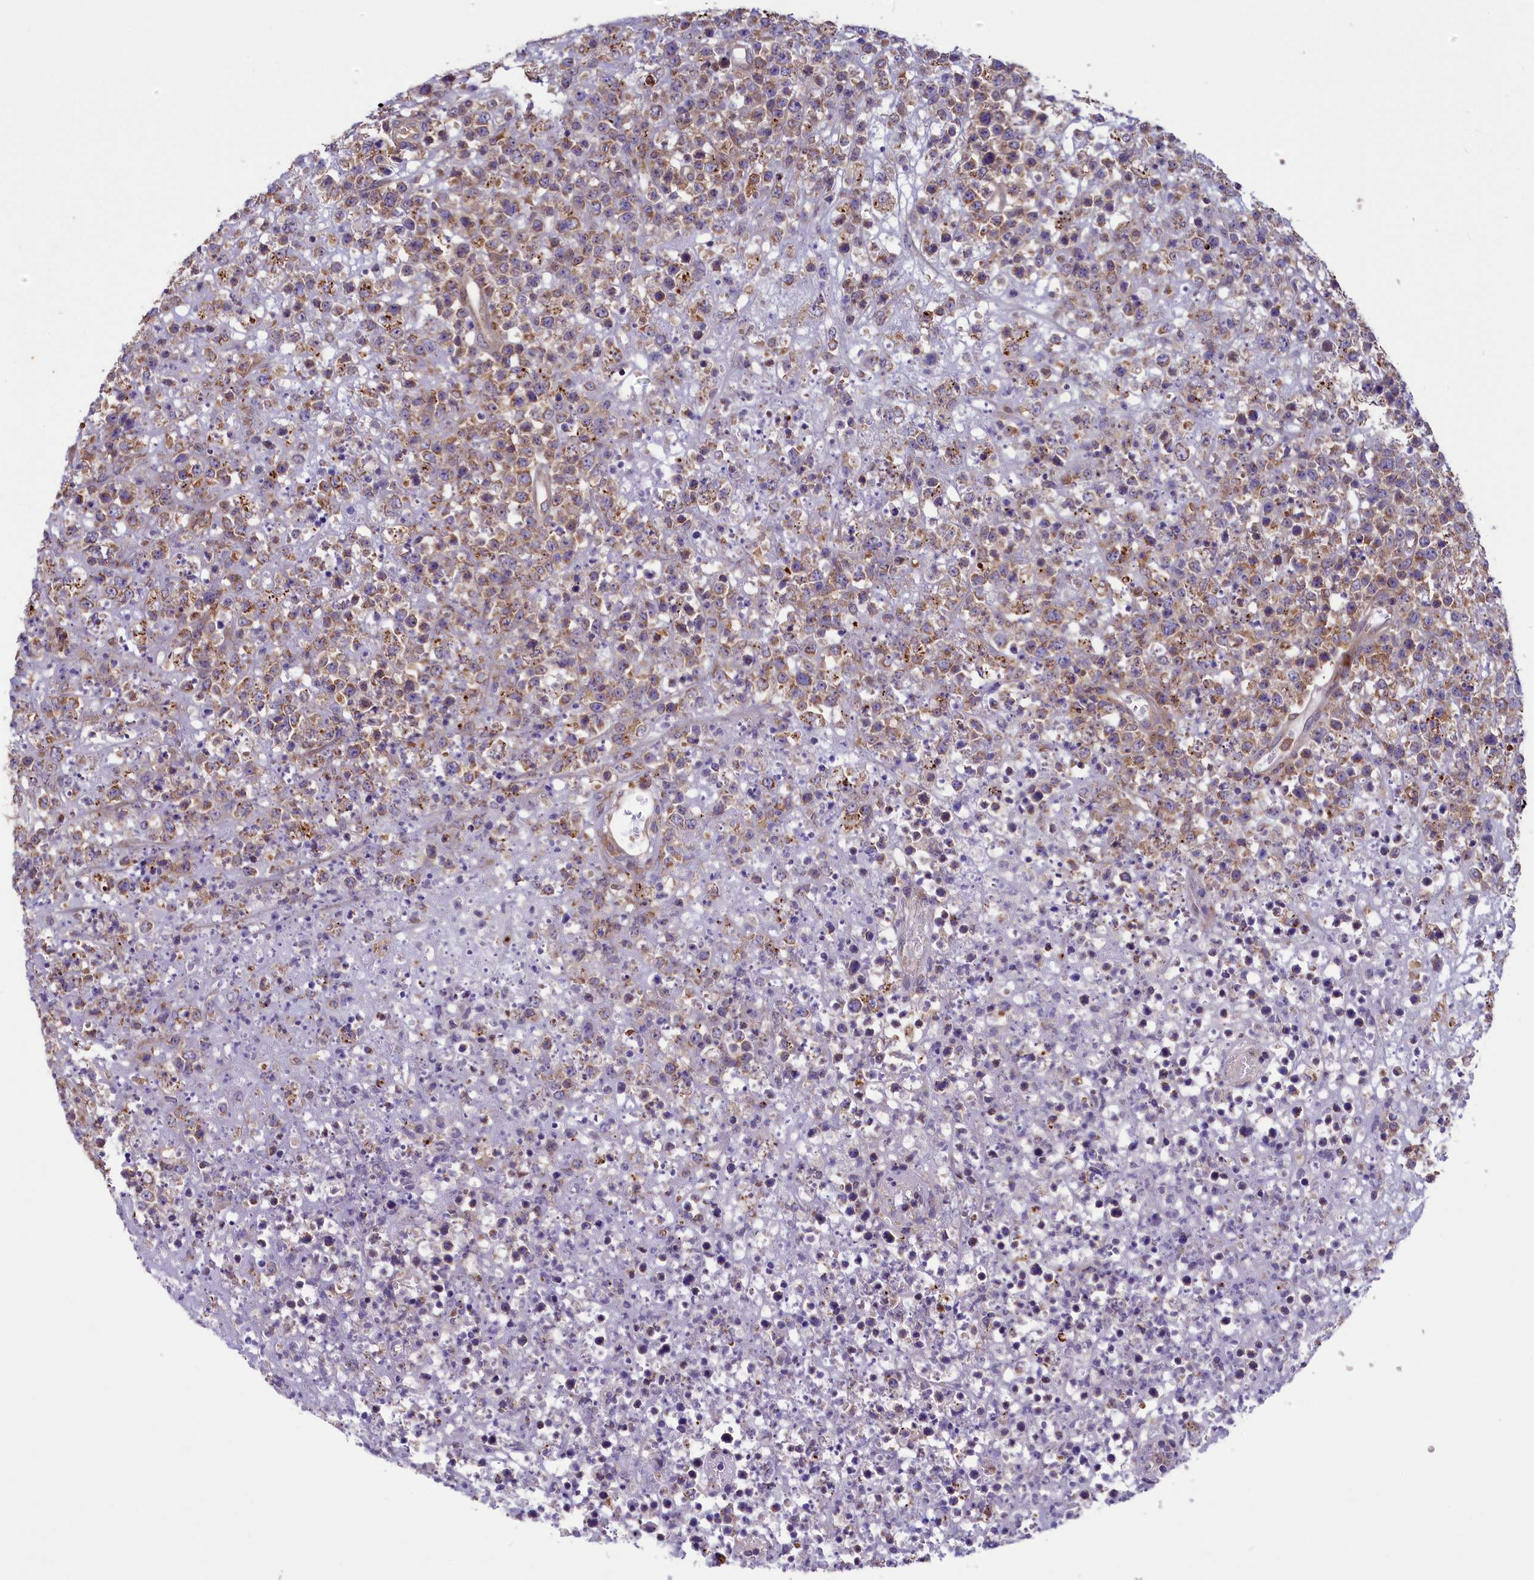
{"staining": {"intensity": "moderate", "quantity": ">75%", "location": "cytoplasmic/membranous"}, "tissue": "lymphoma", "cell_type": "Tumor cells", "image_type": "cancer", "snomed": [{"axis": "morphology", "description": "Malignant lymphoma, non-Hodgkin's type, High grade"}, {"axis": "topography", "description": "Colon"}], "caption": "IHC of lymphoma demonstrates medium levels of moderate cytoplasmic/membranous positivity in approximately >75% of tumor cells.", "gene": "ACAD8", "patient": {"sex": "female", "age": 53}}